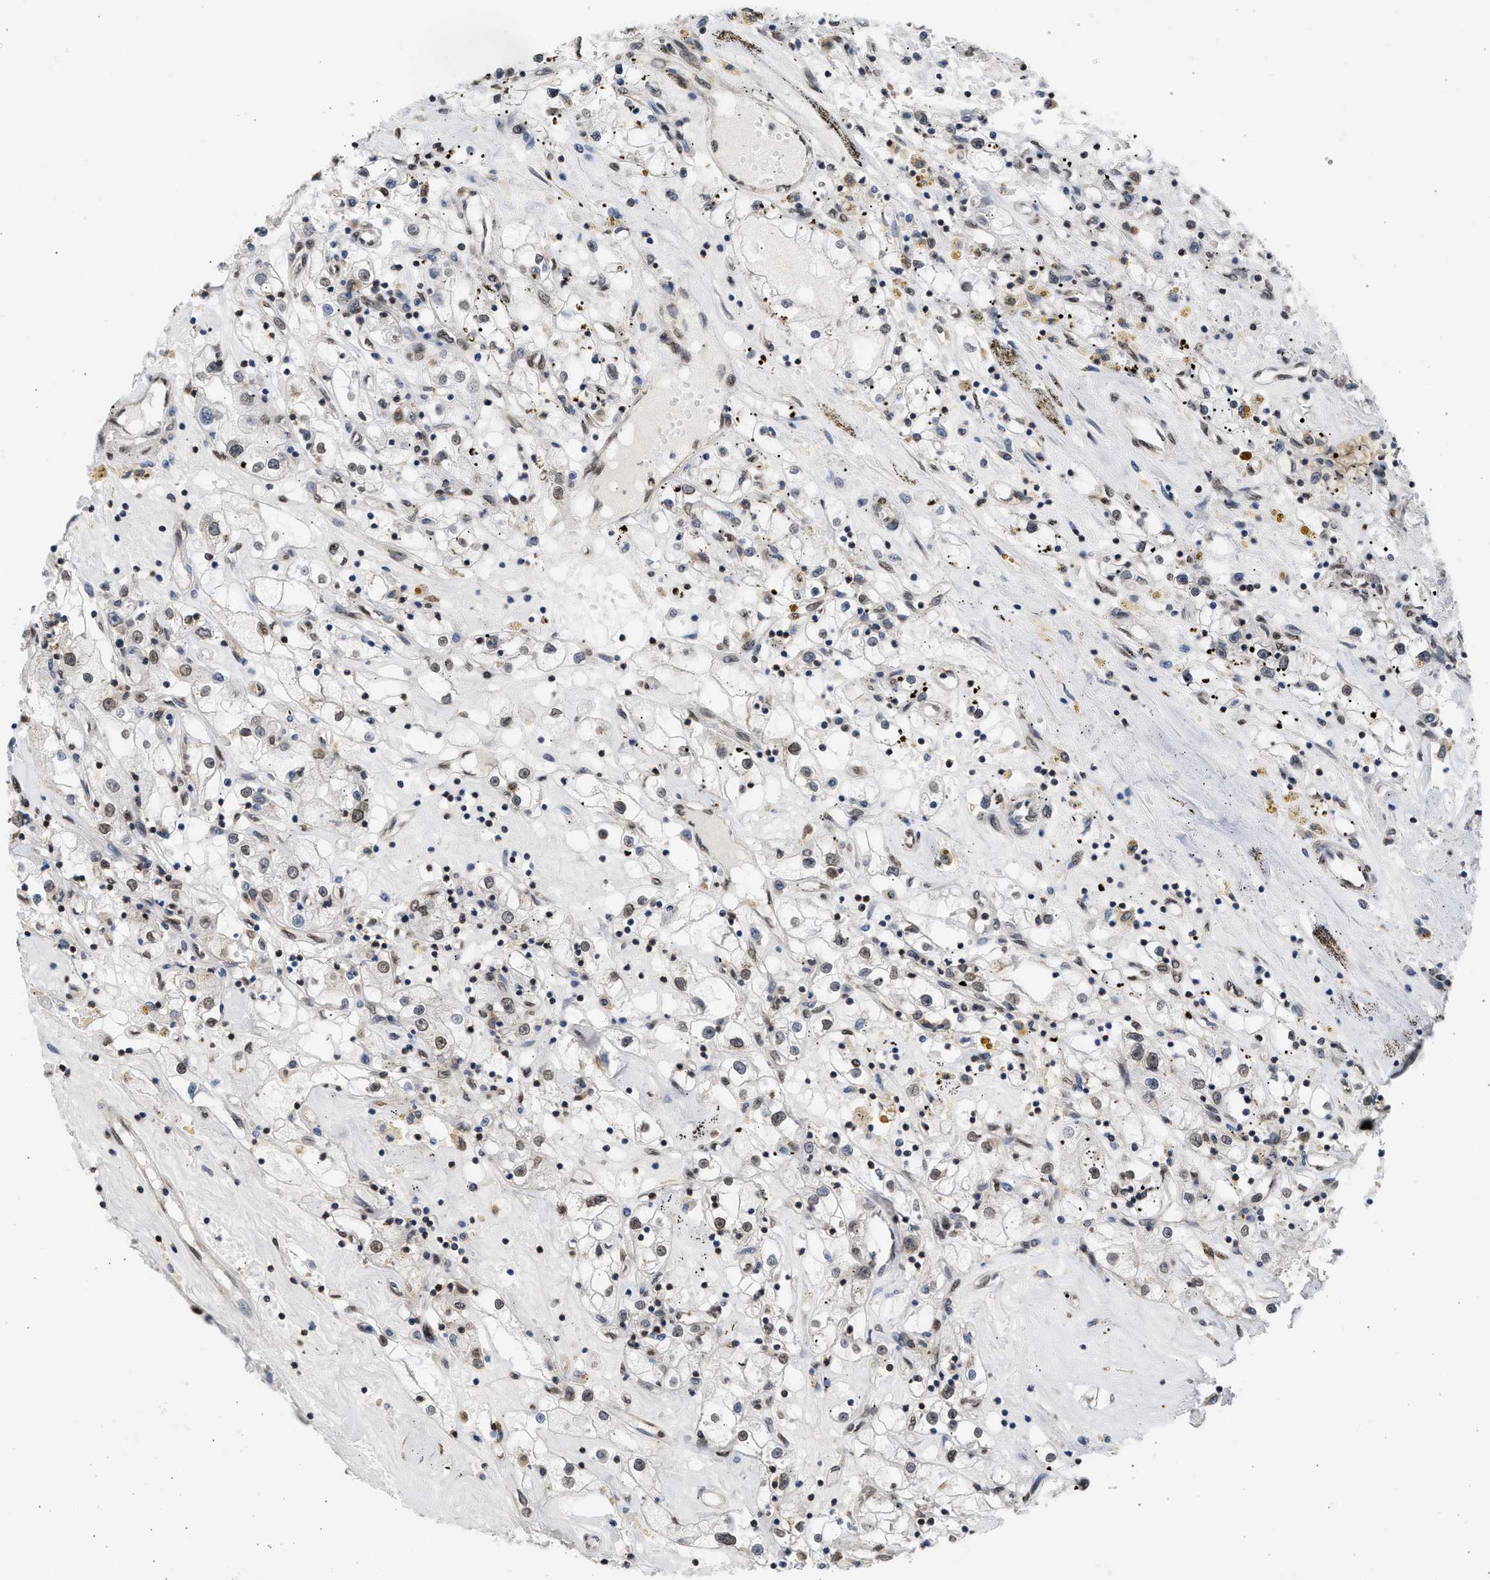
{"staining": {"intensity": "weak", "quantity": "25%-75%", "location": "nuclear"}, "tissue": "renal cancer", "cell_type": "Tumor cells", "image_type": "cancer", "snomed": [{"axis": "morphology", "description": "Adenocarcinoma, NOS"}, {"axis": "topography", "description": "Kidney"}], "caption": "Tumor cells exhibit weak nuclear positivity in approximately 25%-75% of cells in renal adenocarcinoma.", "gene": "NUP35", "patient": {"sex": "male", "age": 56}}